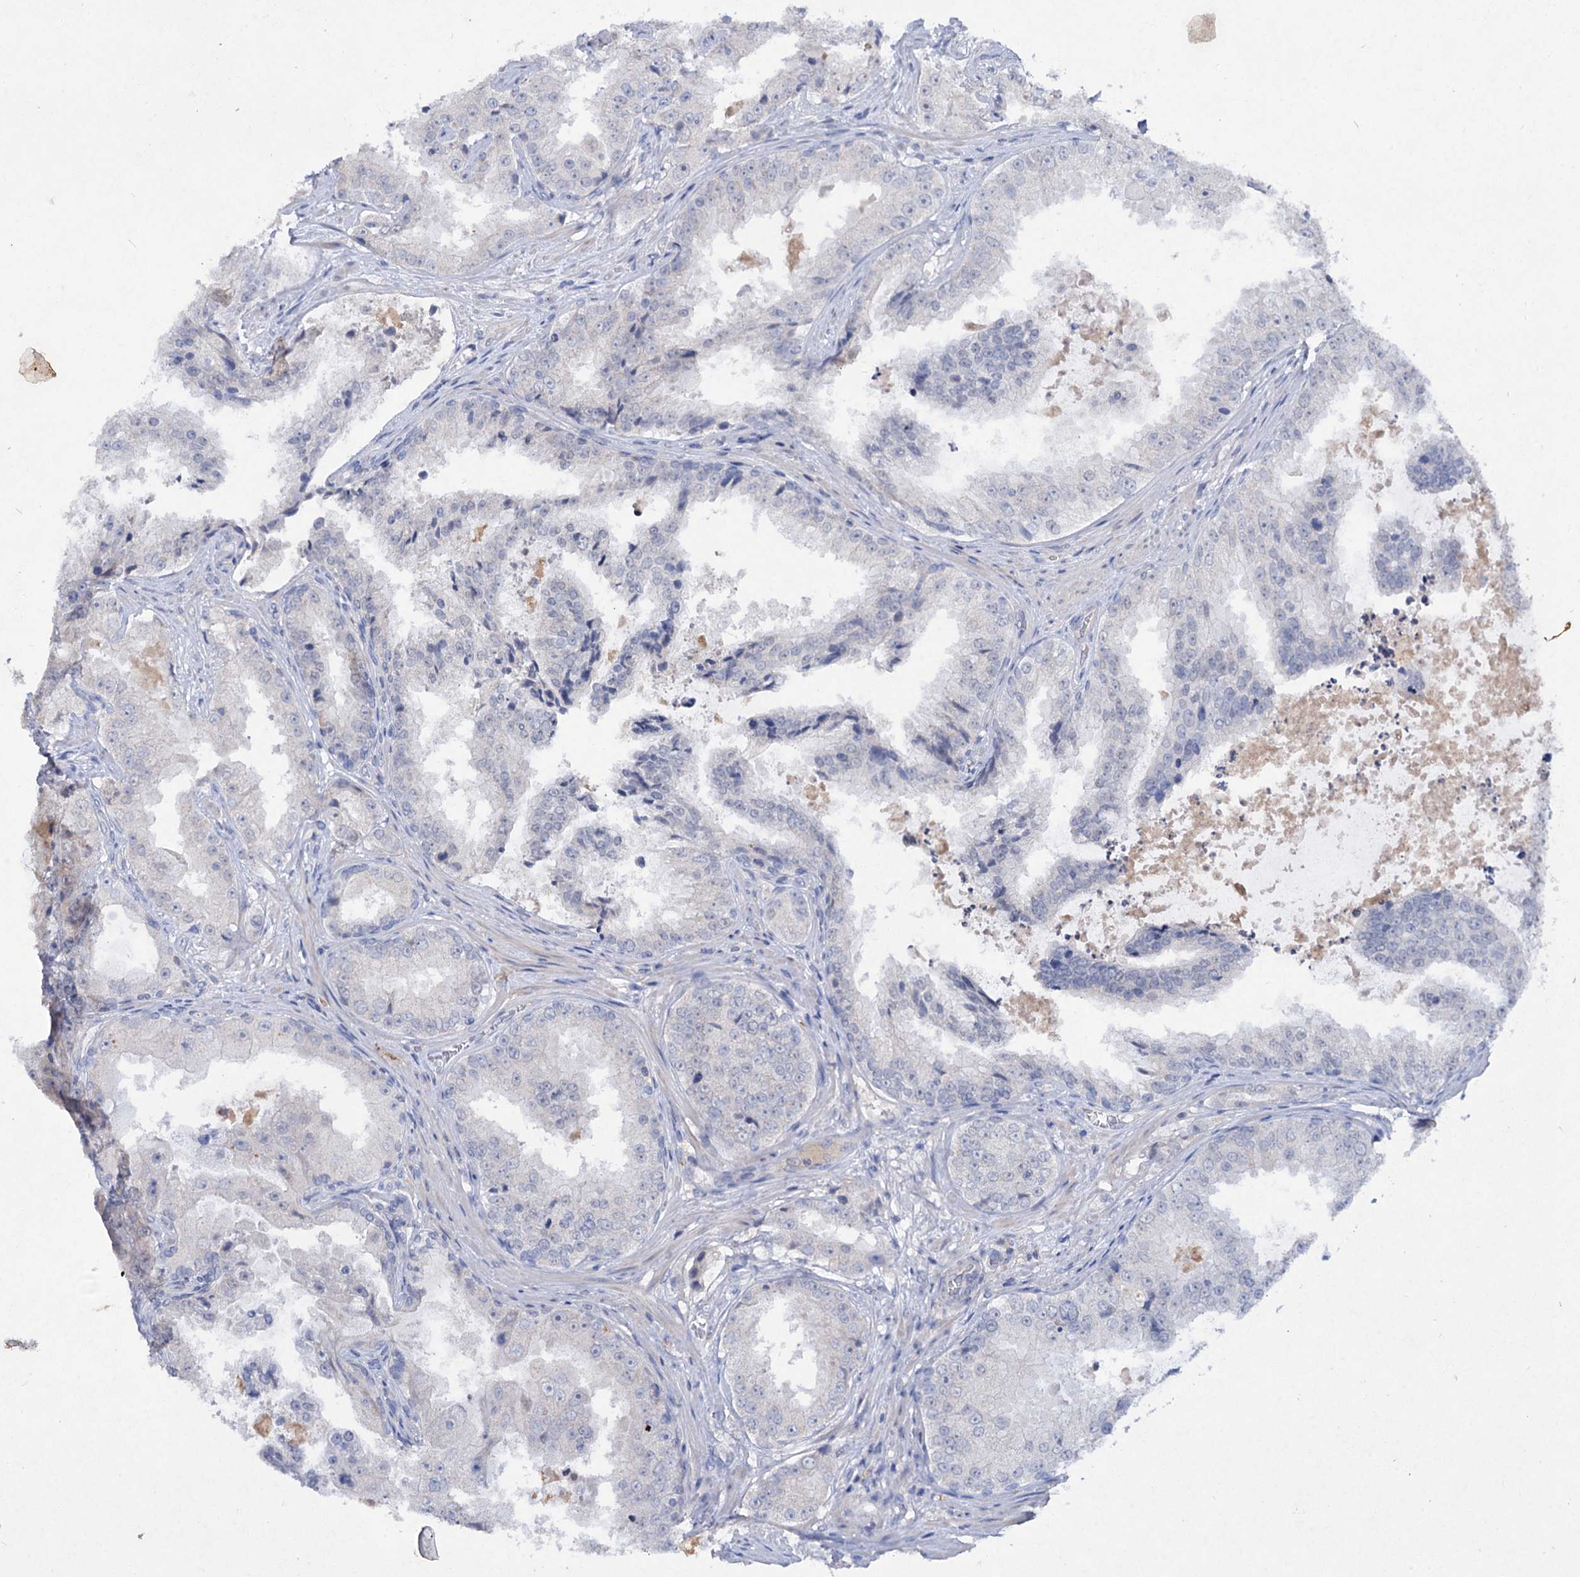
{"staining": {"intensity": "negative", "quantity": "none", "location": "none"}, "tissue": "prostate cancer", "cell_type": "Tumor cells", "image_type": "cancer", "snomed": [{"axis": "morphology", "description": "Adenocarcinoma, High grade"}, {"axis": "topography", "description": "Prostate"}], "caption": "High power microscopy histopathology image of an immunohistochemistry image of adenocarcinoma (high-grade) (prostate), revealing no significant expression in tumor cells.", "gene": "ATP4A", "patient": {"sex": "male", "age": 73}}